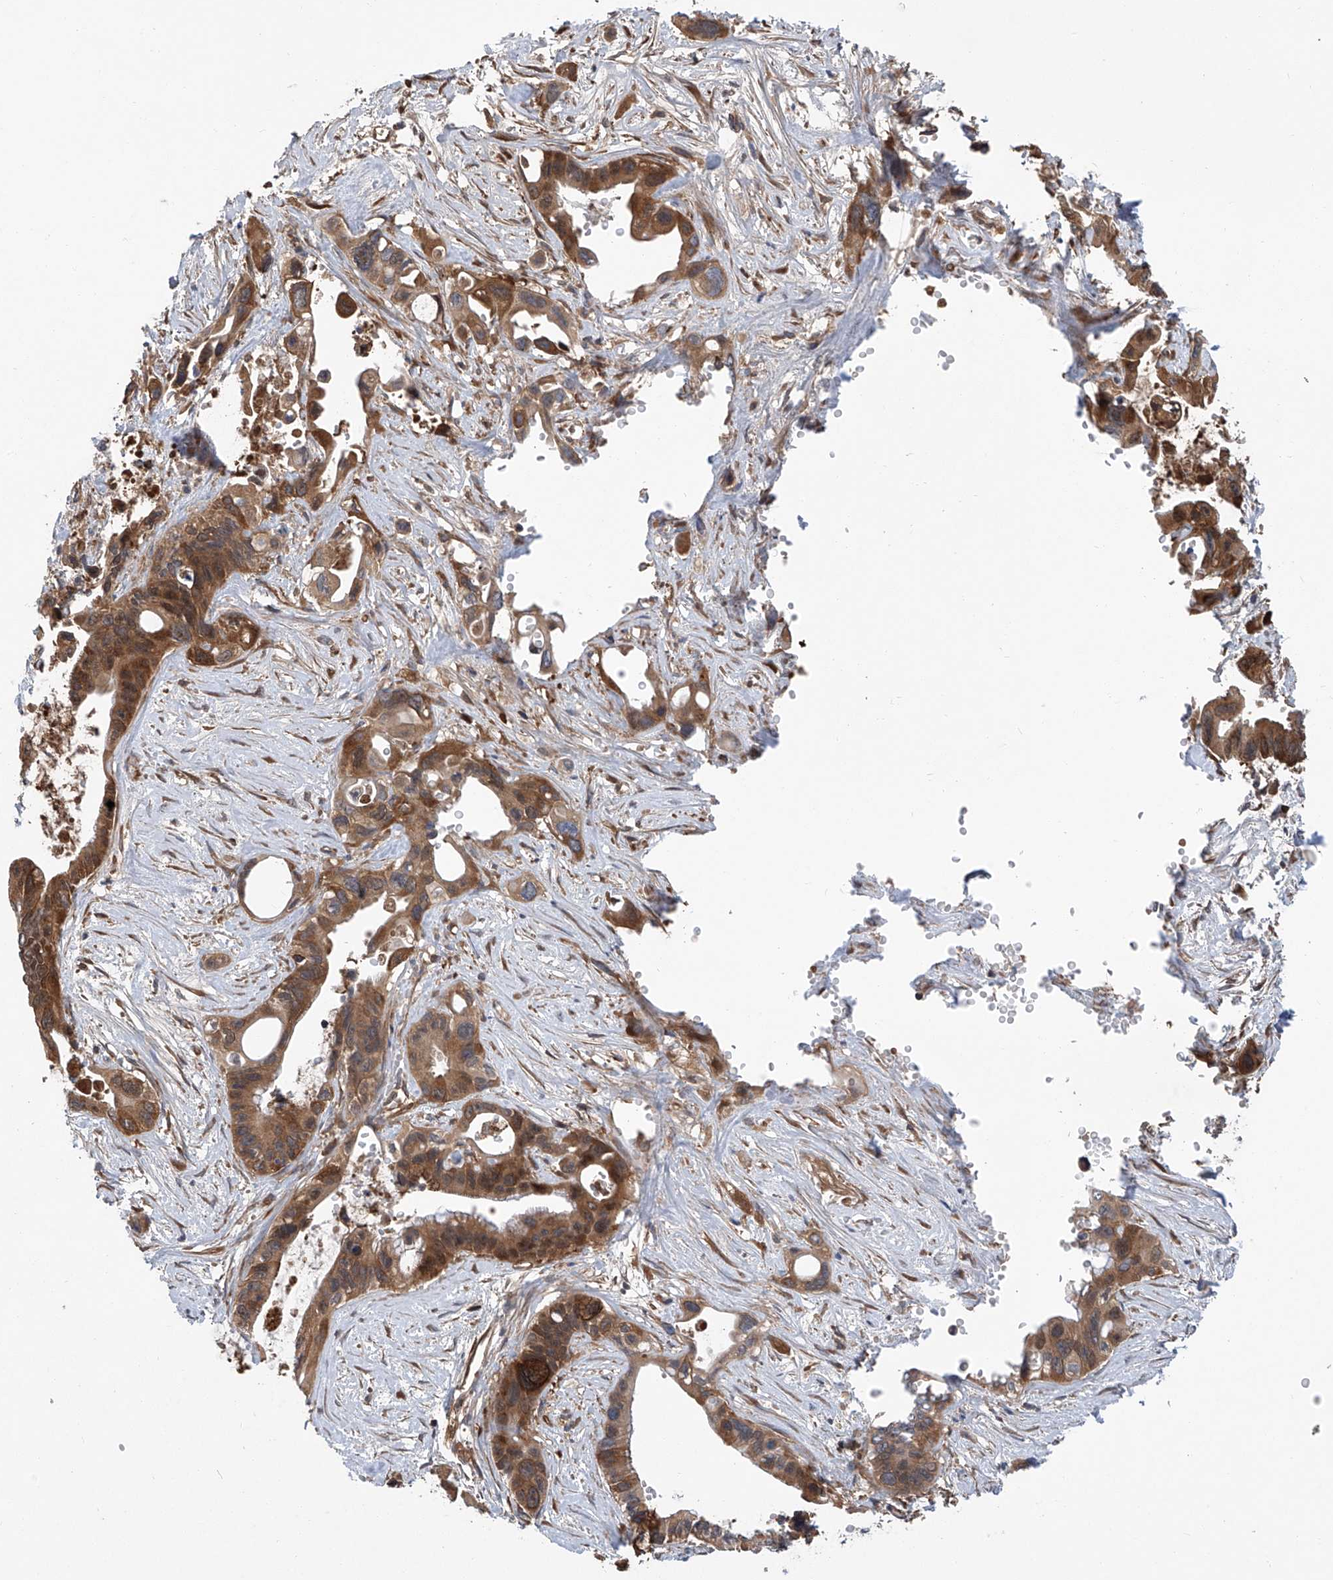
{"staining": {"intensity": "moderate", "quantity": ">75%", "location": "cytoplasmic/membranous"}, "tissue": "pancreatic cancer", "cell_type": "Tumor cells", "image_type": "cancer", "snomed": [{"axis": "morphology", "description": "Adenocarcinoma, NOS"}, {"axis": "topography", "description": "Pancreas"}], "caption": "The photomicrograph reveals immunohistochemical staining of pancreatic adenocarcinoma. There is moderate cytoplasmic/membranous positivity is identified in about >75% of tumor cells.", "gene": "ASCC3", "patient": {"sex": "male", "age": 66}}